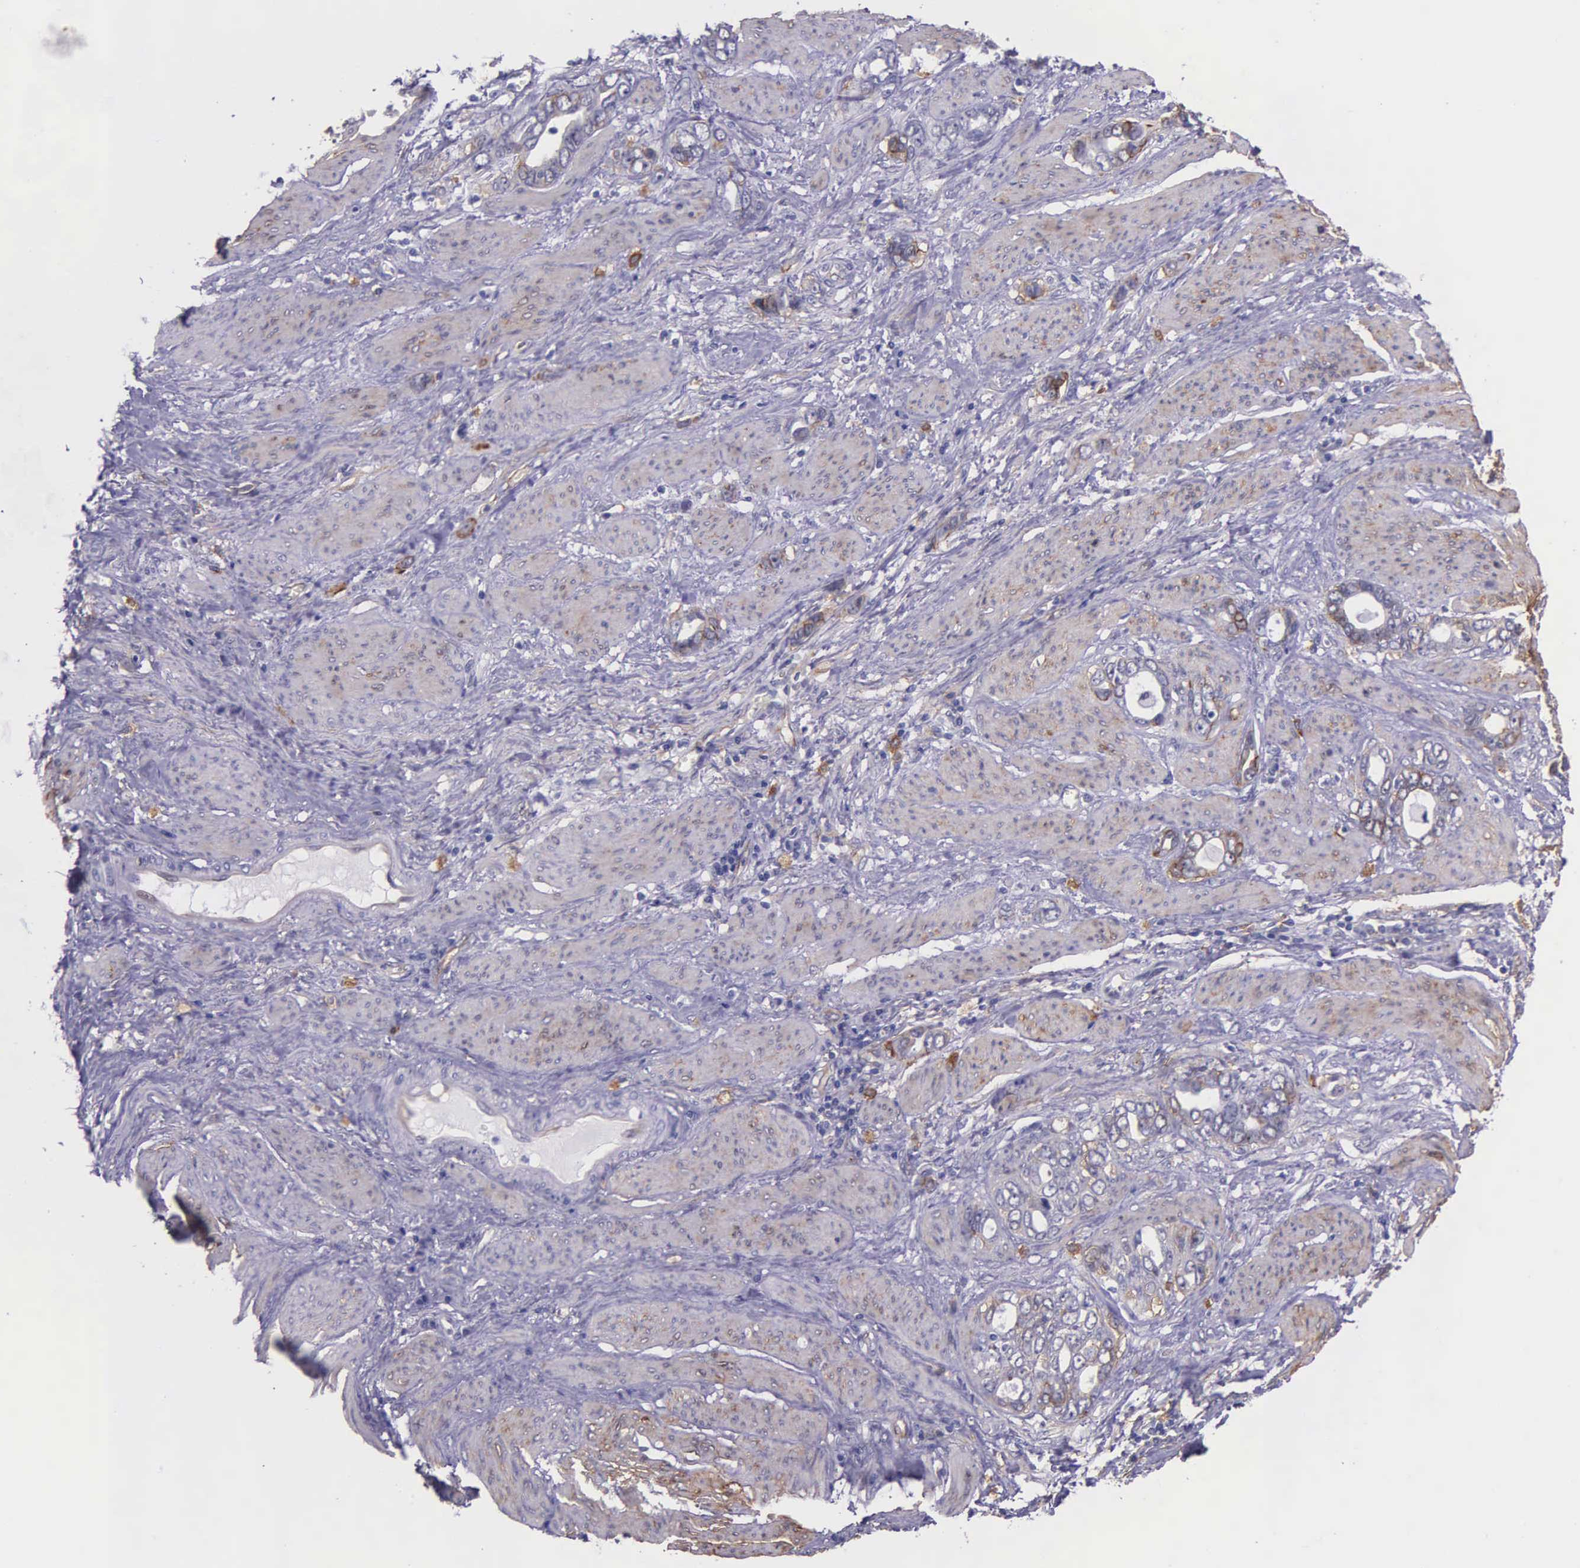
{"staining": {"intensity": "weak", "quantity": "25%-75%", "location": "cytoplasmic/membranous"}, "tissue": "stomach cancer", "cell_type": "Tumor cells", "image_type": "cancer", "snomed": [{"axis": "morphology", "description": "Adenocarcinoma, NOS"}, {"axis": "topography", "description": "Stomach"}], "caption": "The photomicrograph displays staining of stomach adenocarcinoma, revealing weak cytoplasmic/membranous protein staining (brown color) within tumor cells.", "gene": "AHNAK2", "patient": {"sex": "male", "age": 78}}